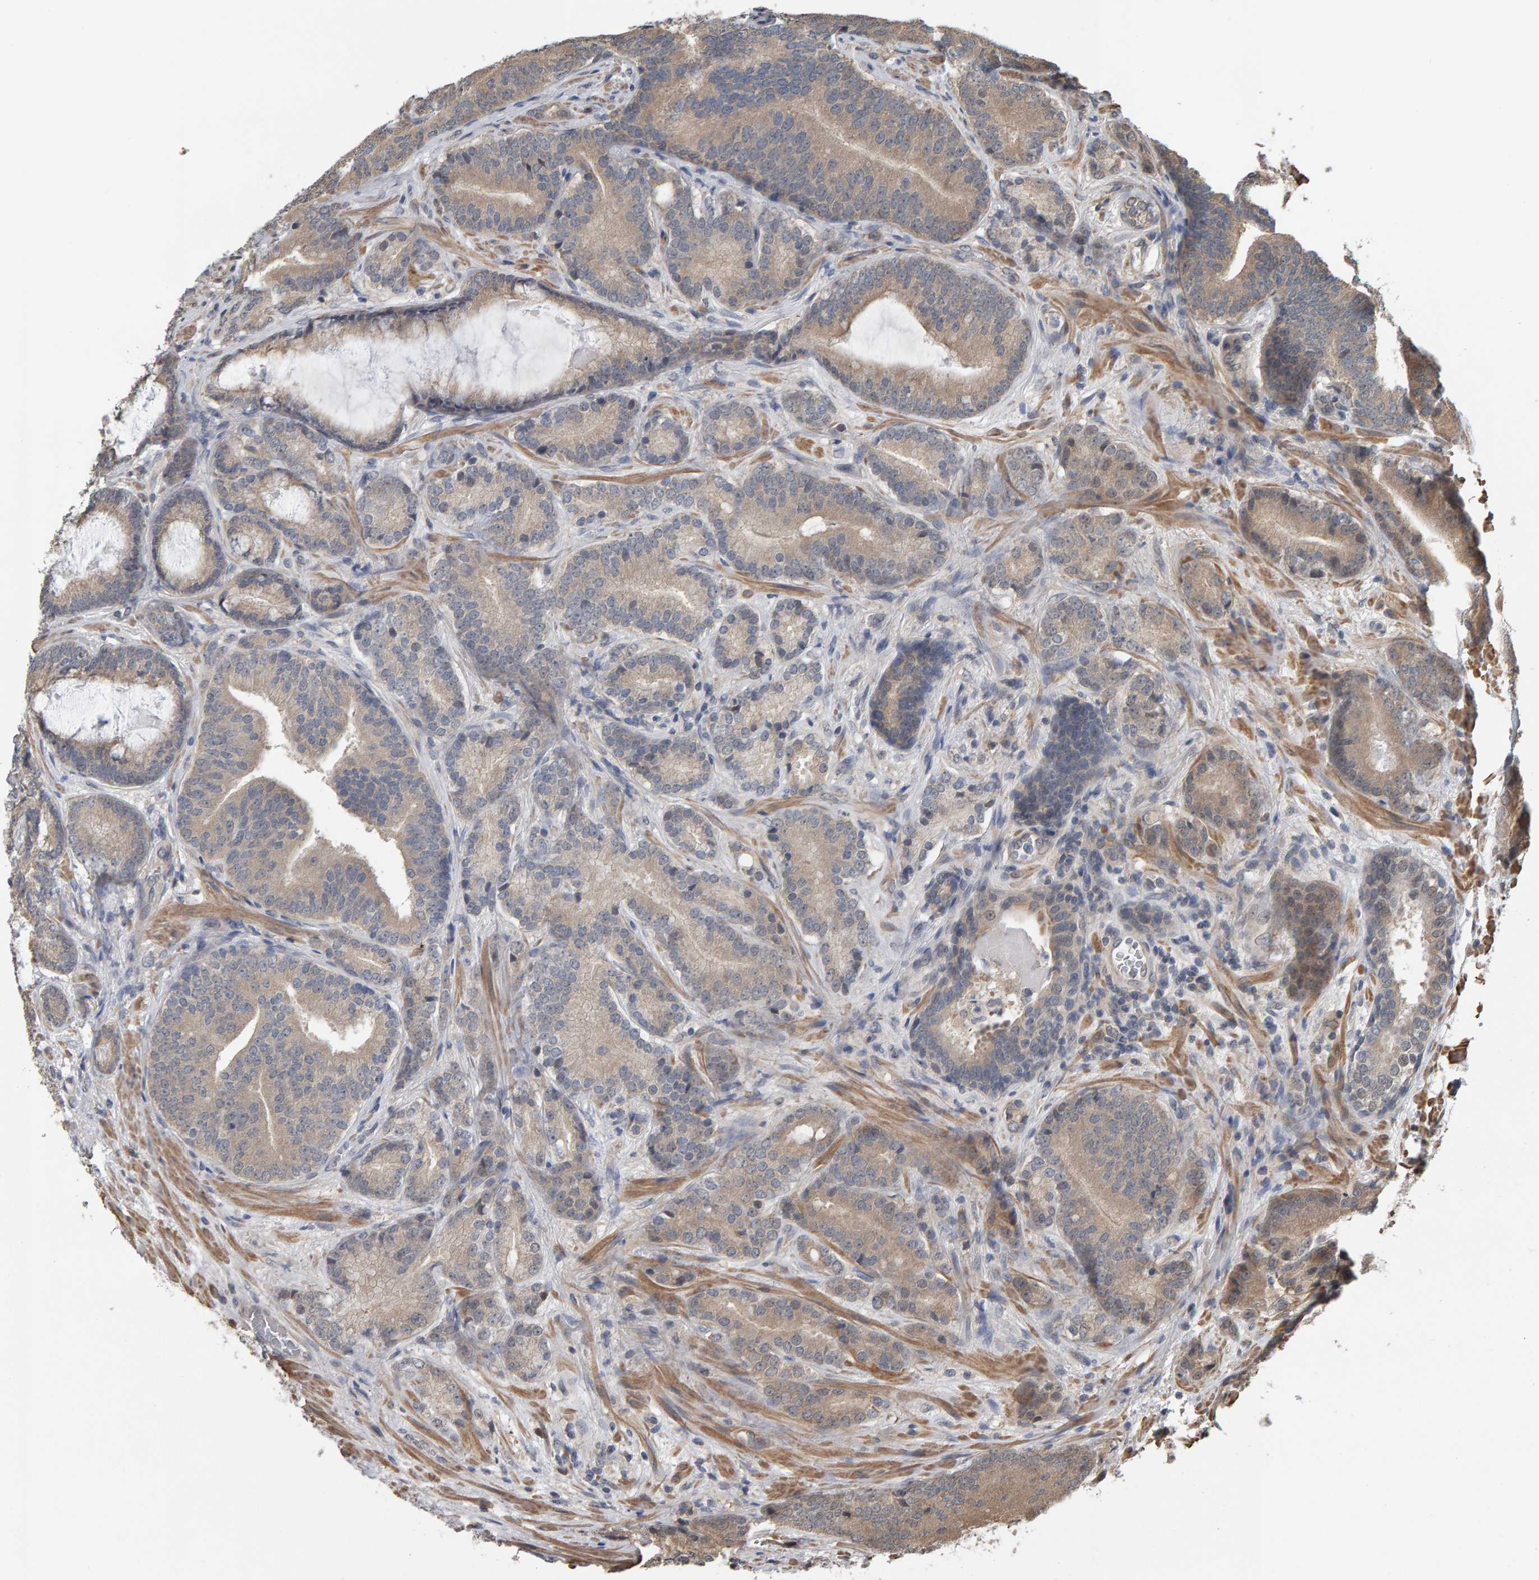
{"staining": {"intensity": "weak", "quantity": ">75%", "location": "cytoplasmic/membranous"}, "tissue": "prostate cancer", "cell_type": "Tumor cells", "image_type": "cancer", "snomed": [{"axis": "morphology", "description": "Adenocarcinoma, High grade"}, {"axis": "topography", "description": "Prostate"}], "caption": "Prostate cancer (adenocarcinoma (high-grade)) stained with DAB (3,3'-diaminobenzidine) immunohistochemistry shows low levels of weak cytoplasmic/membranous positivity in about >75% of tumor cells.", "gene": "COASY", "patient": {"sex": "male", "age": 55}}